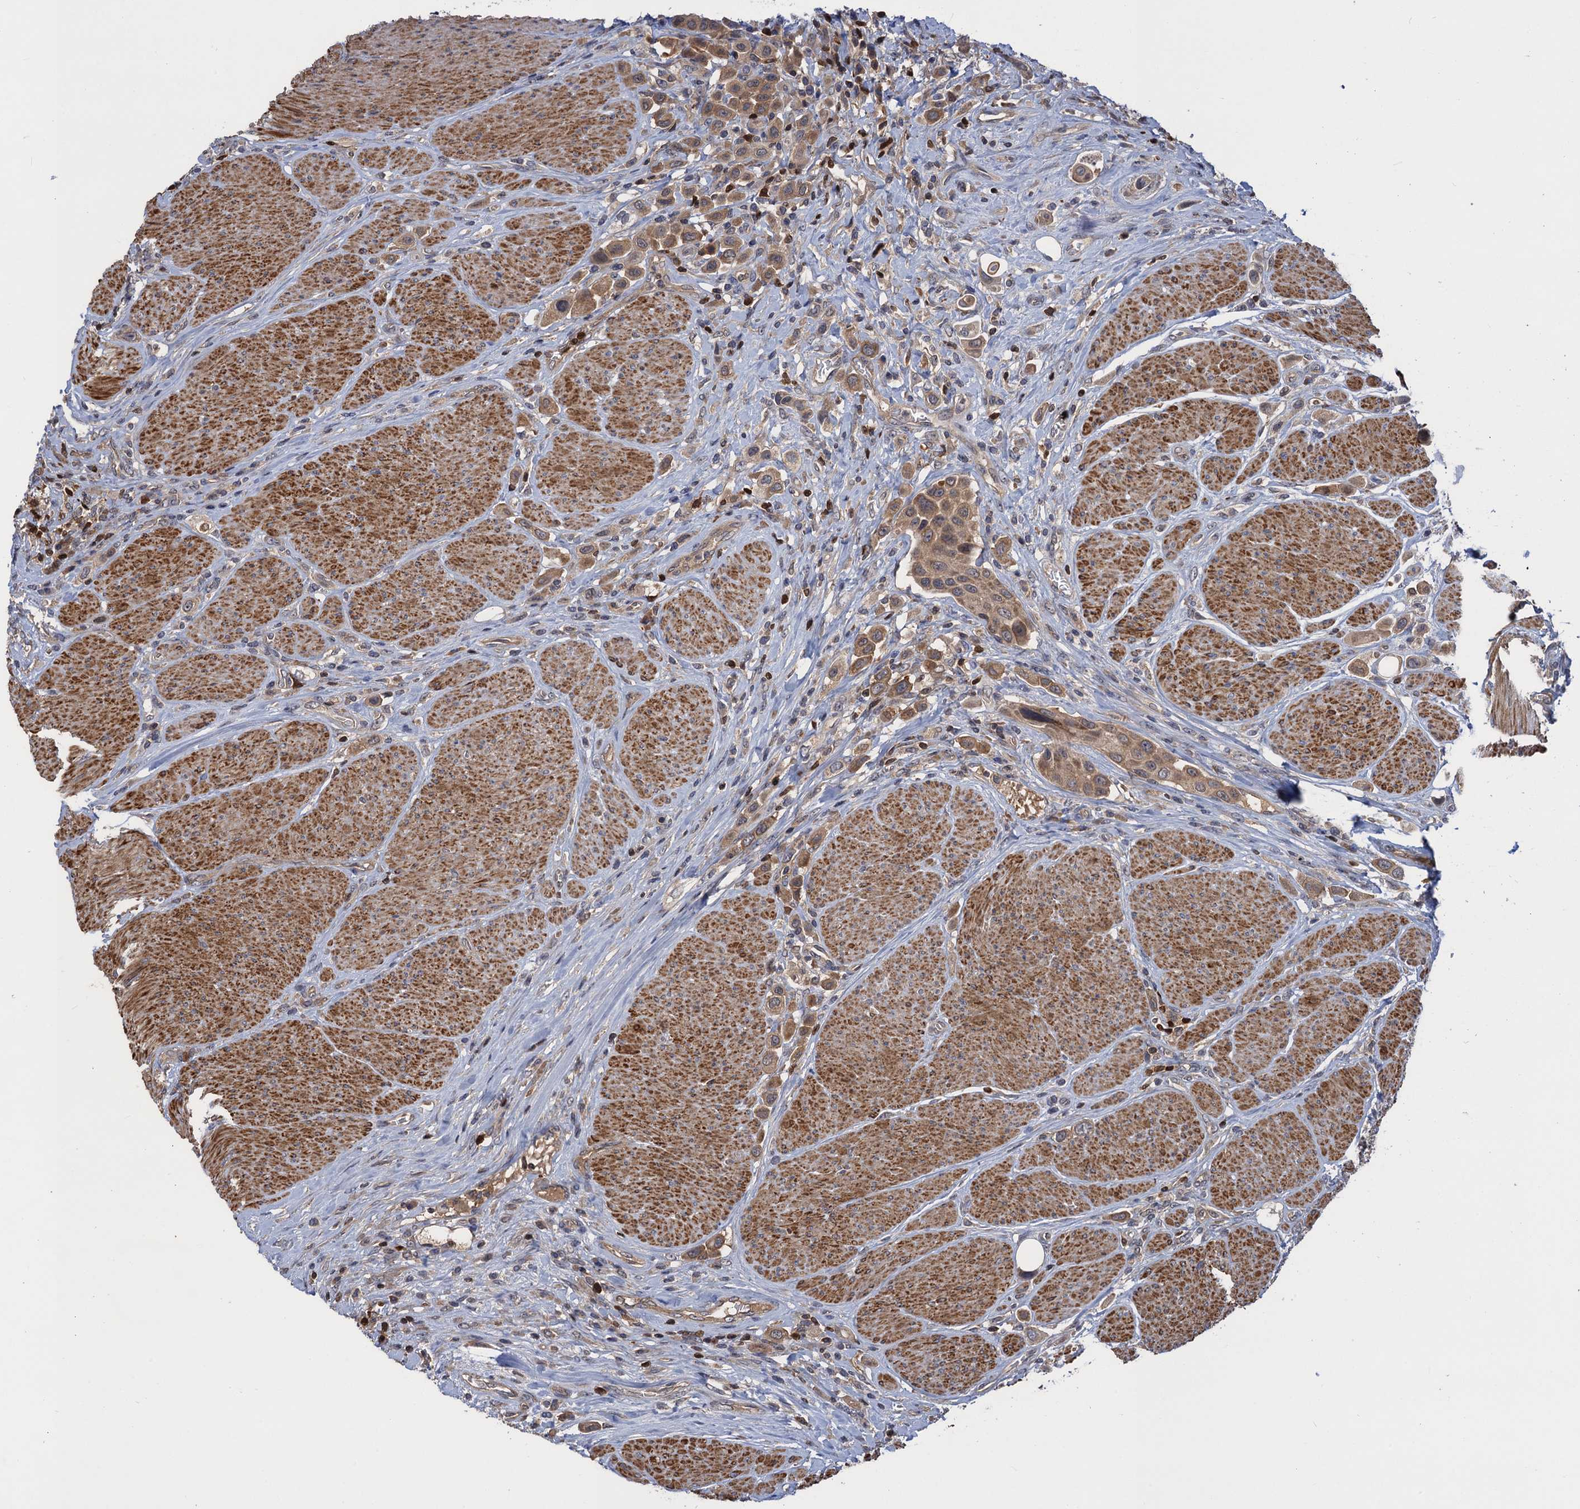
{"staining": {"intensity": "moderate", "quantity": ">75%", "location": "cytoplasmic/membranous"}, "tissue": "urothelial cancer", "cell_type": "Tumor cells", "image_type": "cancer", "snomed": [{"axis": "morphology", "description": "Urothelial carcinoma, High grade"}, {"axis": "topography", "description": "Urinary bladder"}], "caption": "High-power microscopy captured an immunohistochemistry image of high-grade urothelial carcinoma, revealing moderate cytoplasmic/membranous positivity in approximately >75% of tumor cells.", "gene": "DGKA", "patient": {"sex": "male", "age": 50}}